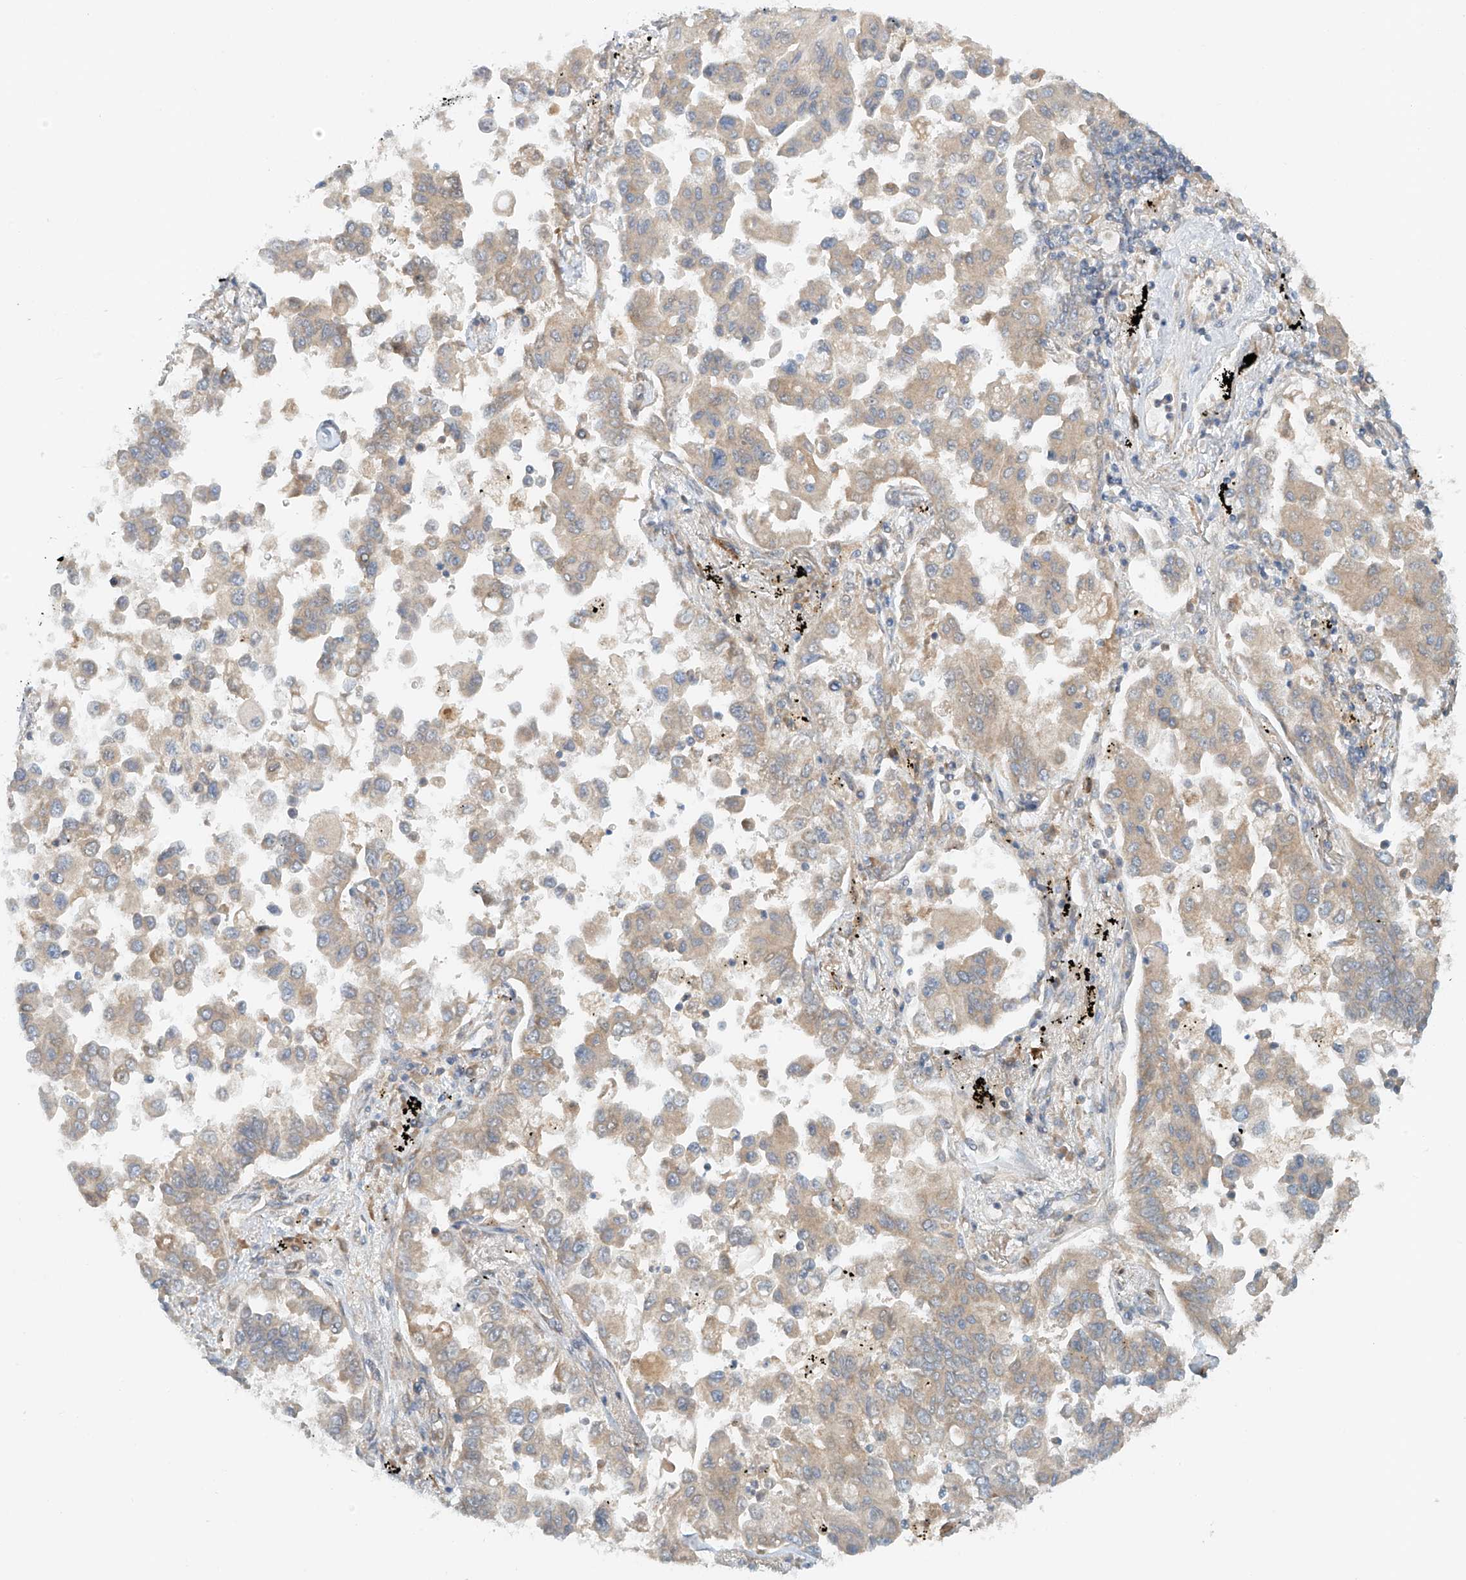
{"staining": {"intensity": "moderate", "quantity": "25%-75%", "location": "cytoplasmic/membranous"}, "tissue": "lung cancer", "cell_type": "Tumor cells", "image_type": "cancer", "snomed": [{"axis": "morphology", "description": "Adenocarcinoma, NOS"}, {"axis": "topography", "description": "Lung"}], "caption": "A brown stain shows moderate cytoplasmic/membranous expression of a protein in human lung cancer tumor cells.", "gene": "LYRM9", "patient": {"sex": "female", "age": 67}}